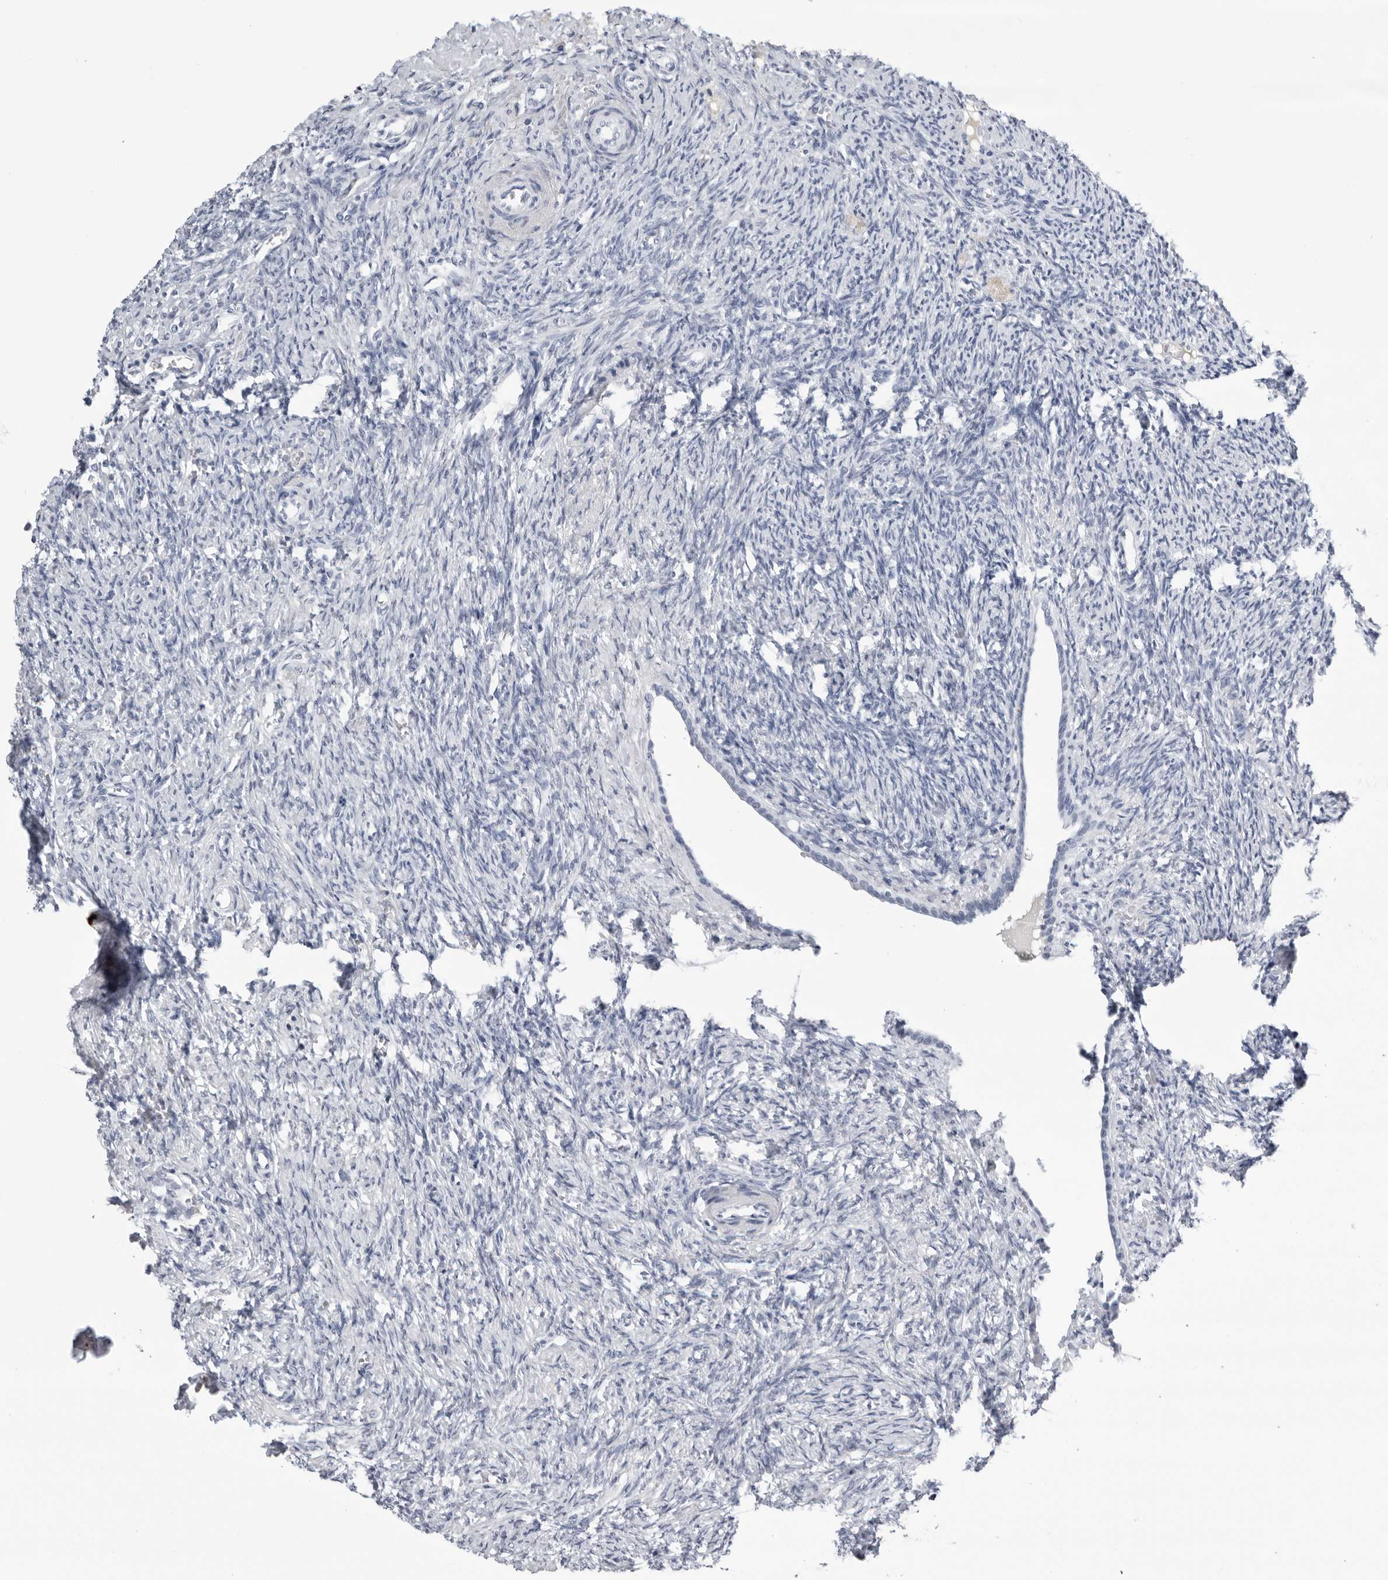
{"staining": {"intensity": "negative", "quantity": "none", "location": "none"}, "tissue": "ovary", "cell_type": "Follicle cells", "image_type": "normal", "snomed": [{"axis": "morphology", "description": "Normal tissue, NOS"}, {"axis": "topography", "description": "Ovary"}], "caption": "An image of human ovary is negative for staining in follicle cells.", "gene": "ZNF502", "patient": {"sex": "female", "age": 41}}